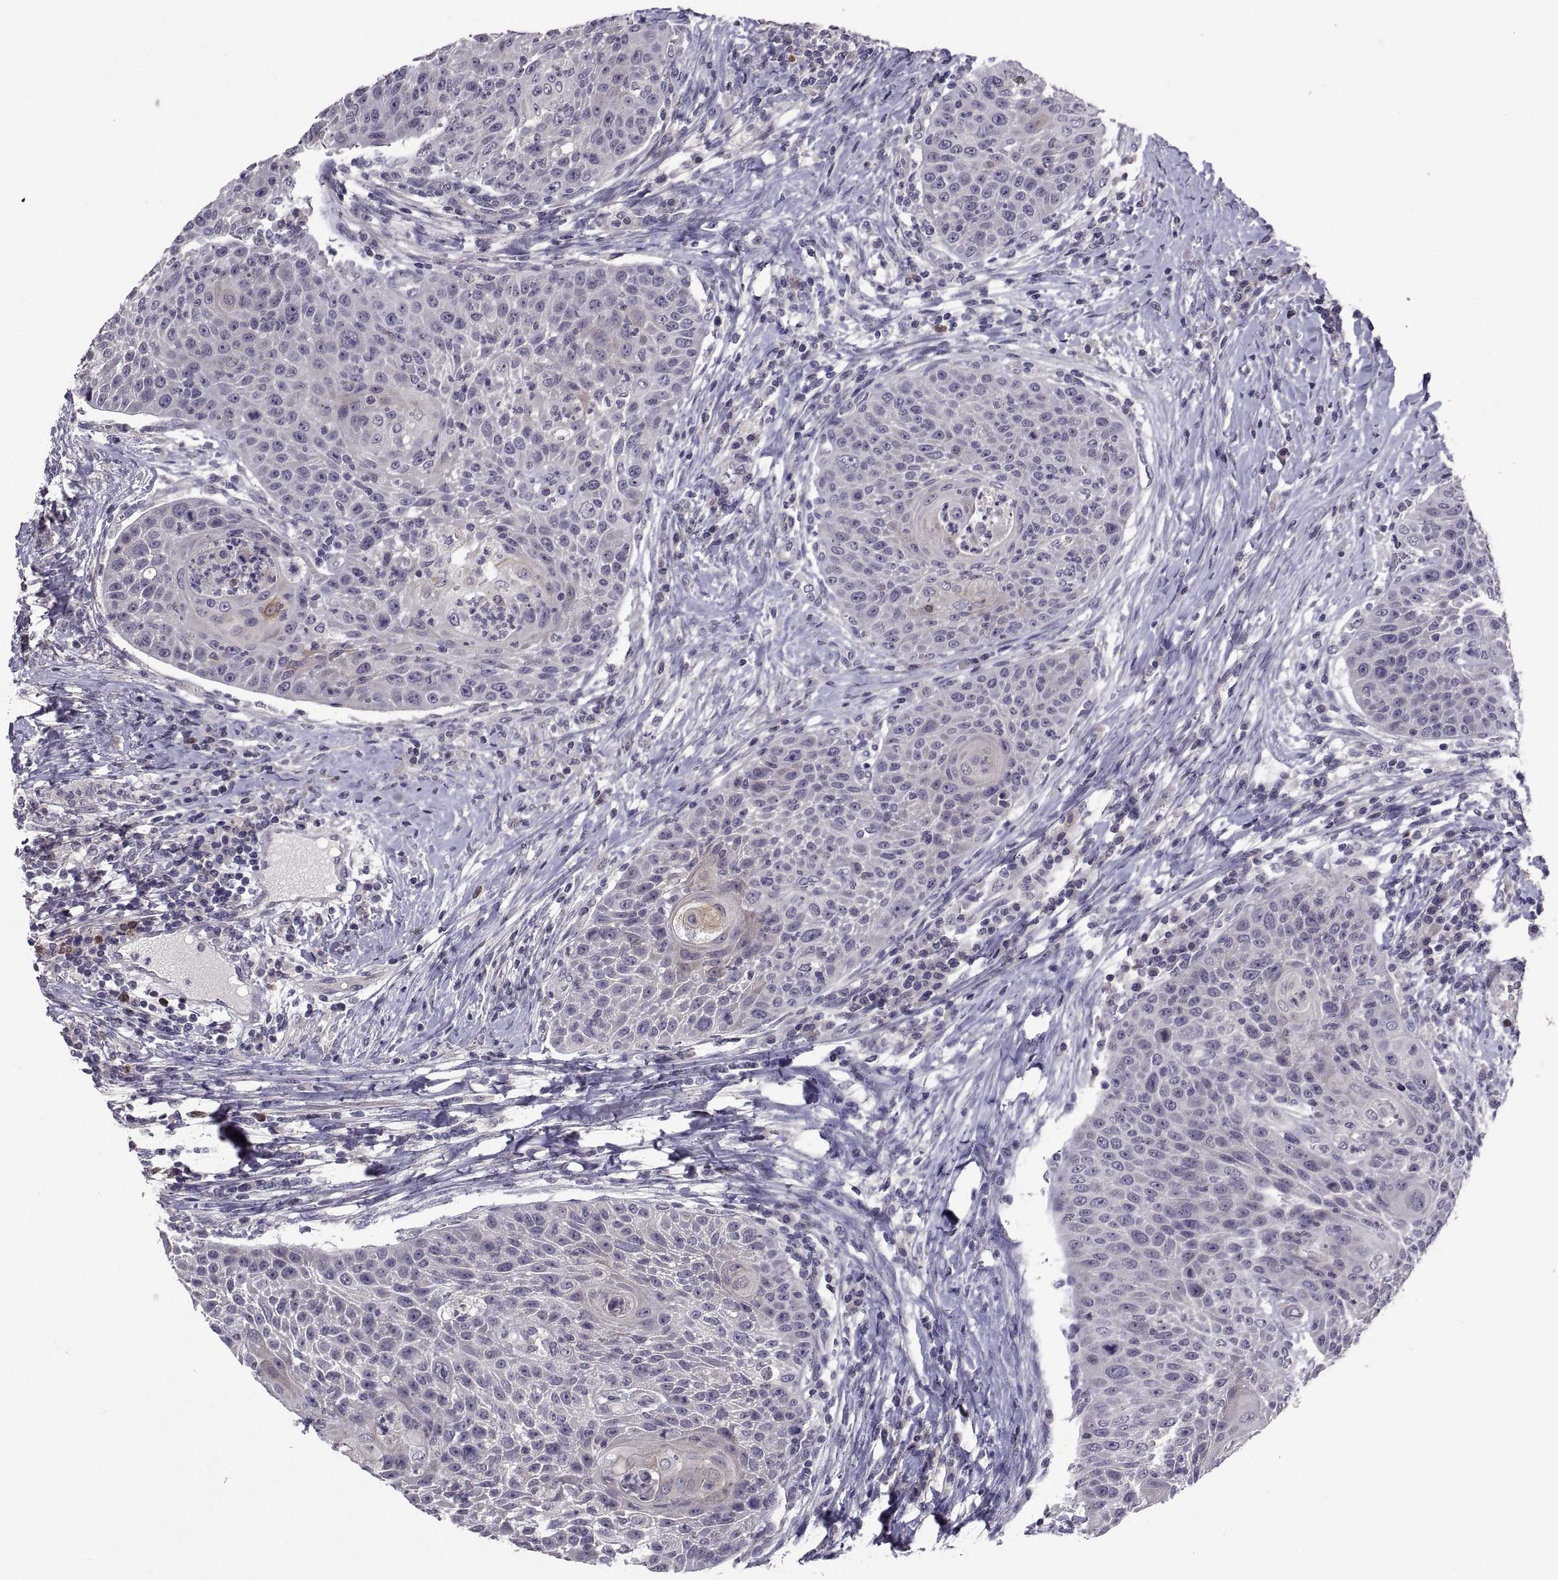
{"staining": {"intensity": "negative", "quantity": "none", "location": "none"}, "tissue": "head and neck cancer", "cell_type": "Tumor cells", "image_type": "cancer", "snomed": [{"axis": "morphology", "description": "Squamous cell carcinoma, NOS"}, {"axis": "topography", "description": "Head-Neck"}], "caption": "A photomicrograph of human head and neck squamous cell carcinoma is negative for staining in tumor cells. Nuclei are stained in blue.", "gene": "NPTX2", "patient": {"sex": "male", "age": 69}}